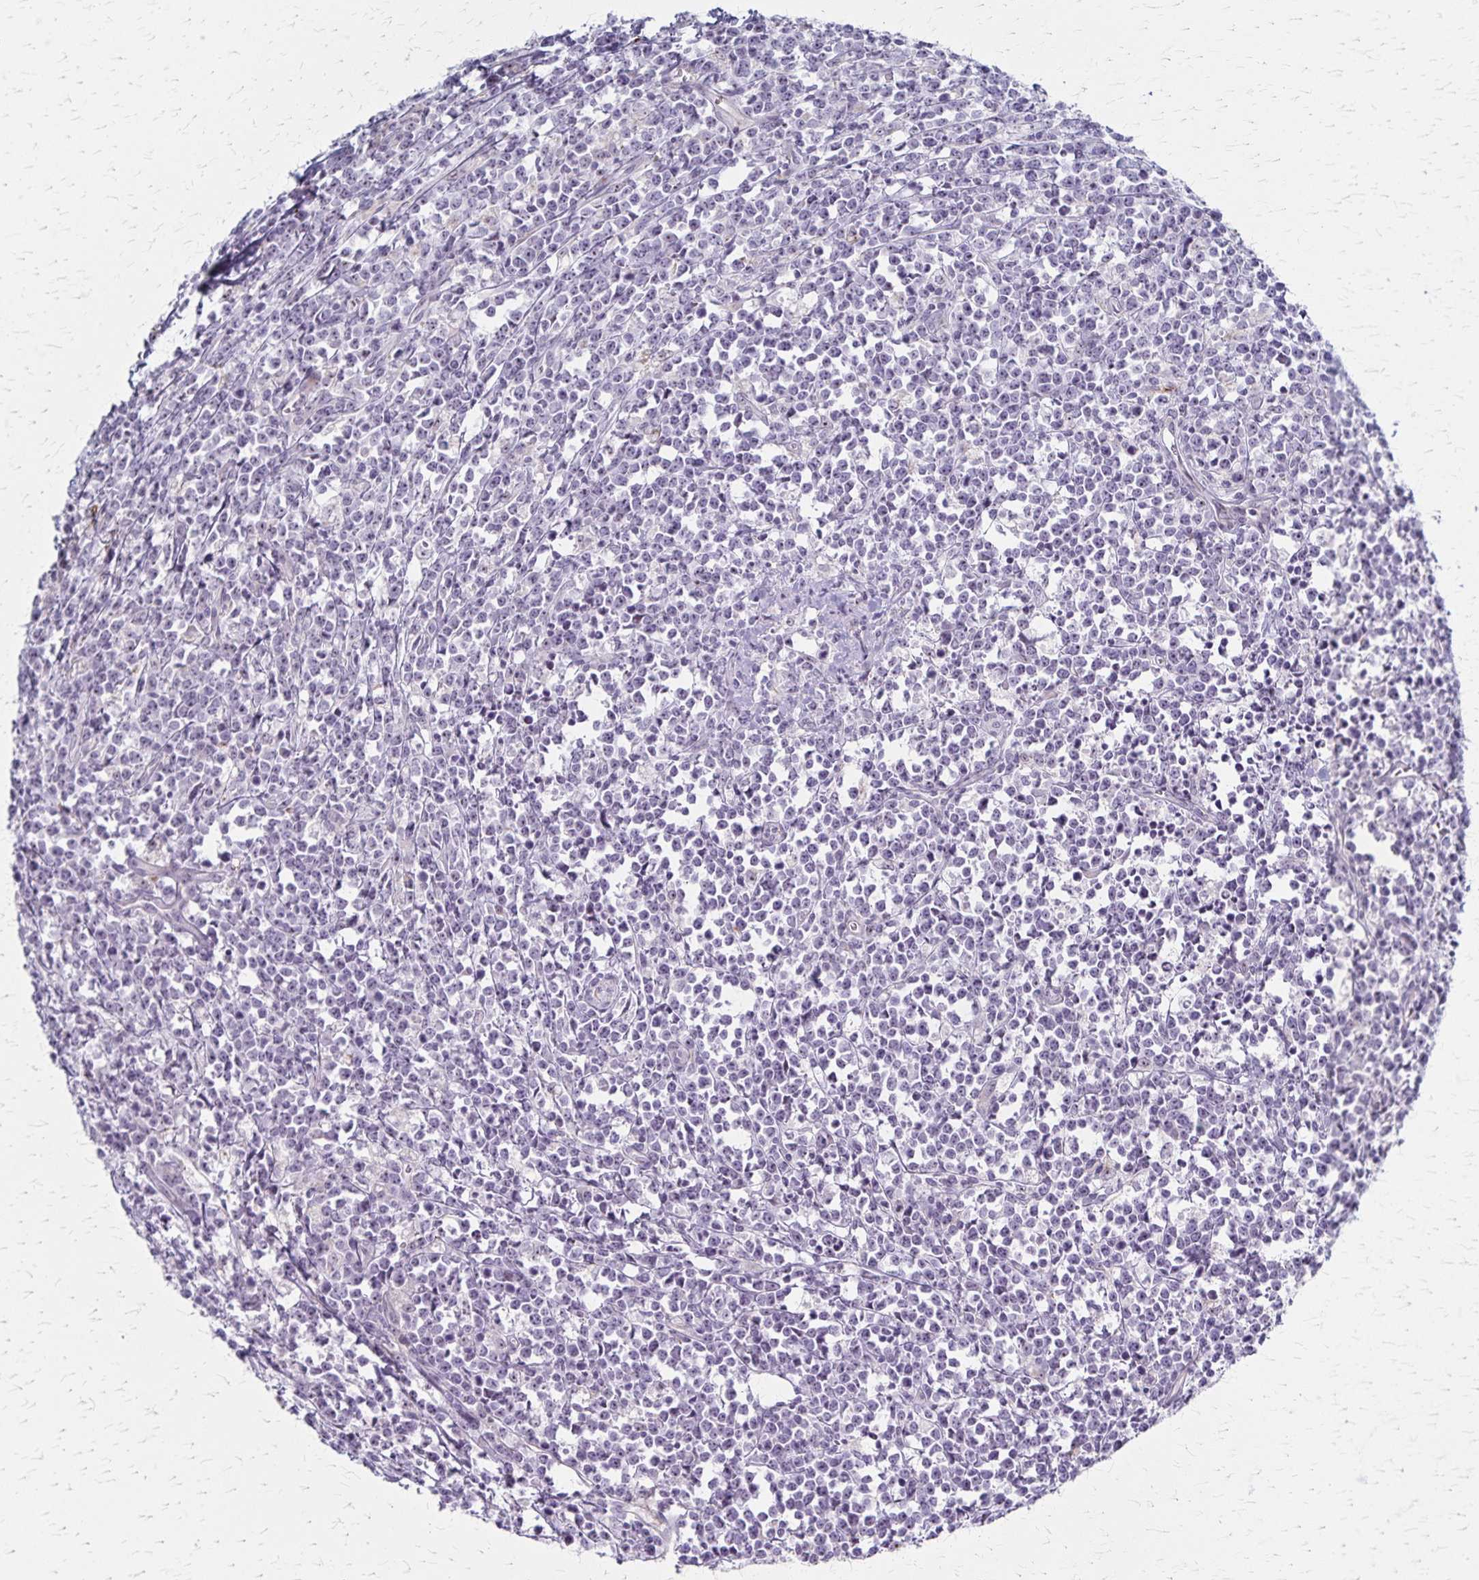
{"staining": {"intensity": "weak", "quantity": ">75%", "location": "nuclear"}, "tissue": "lymphoma", "cell_type": "Tumor cells", "image_type": "cancer", "snomed": [{"axis": "morphology", "description": "Malignant lymphoma, non-Hodgkin's type, High grade"}, {"axis": "topography", "description": "Small intestine"}], "caption": "Immunohistochemistry (IHC) of human lymphoma demonstrates low levels of weak nuclear expression in about >75% of tumor cells.", "gene": "DLK2", "patient": {"sex": "female", "age": 56}}